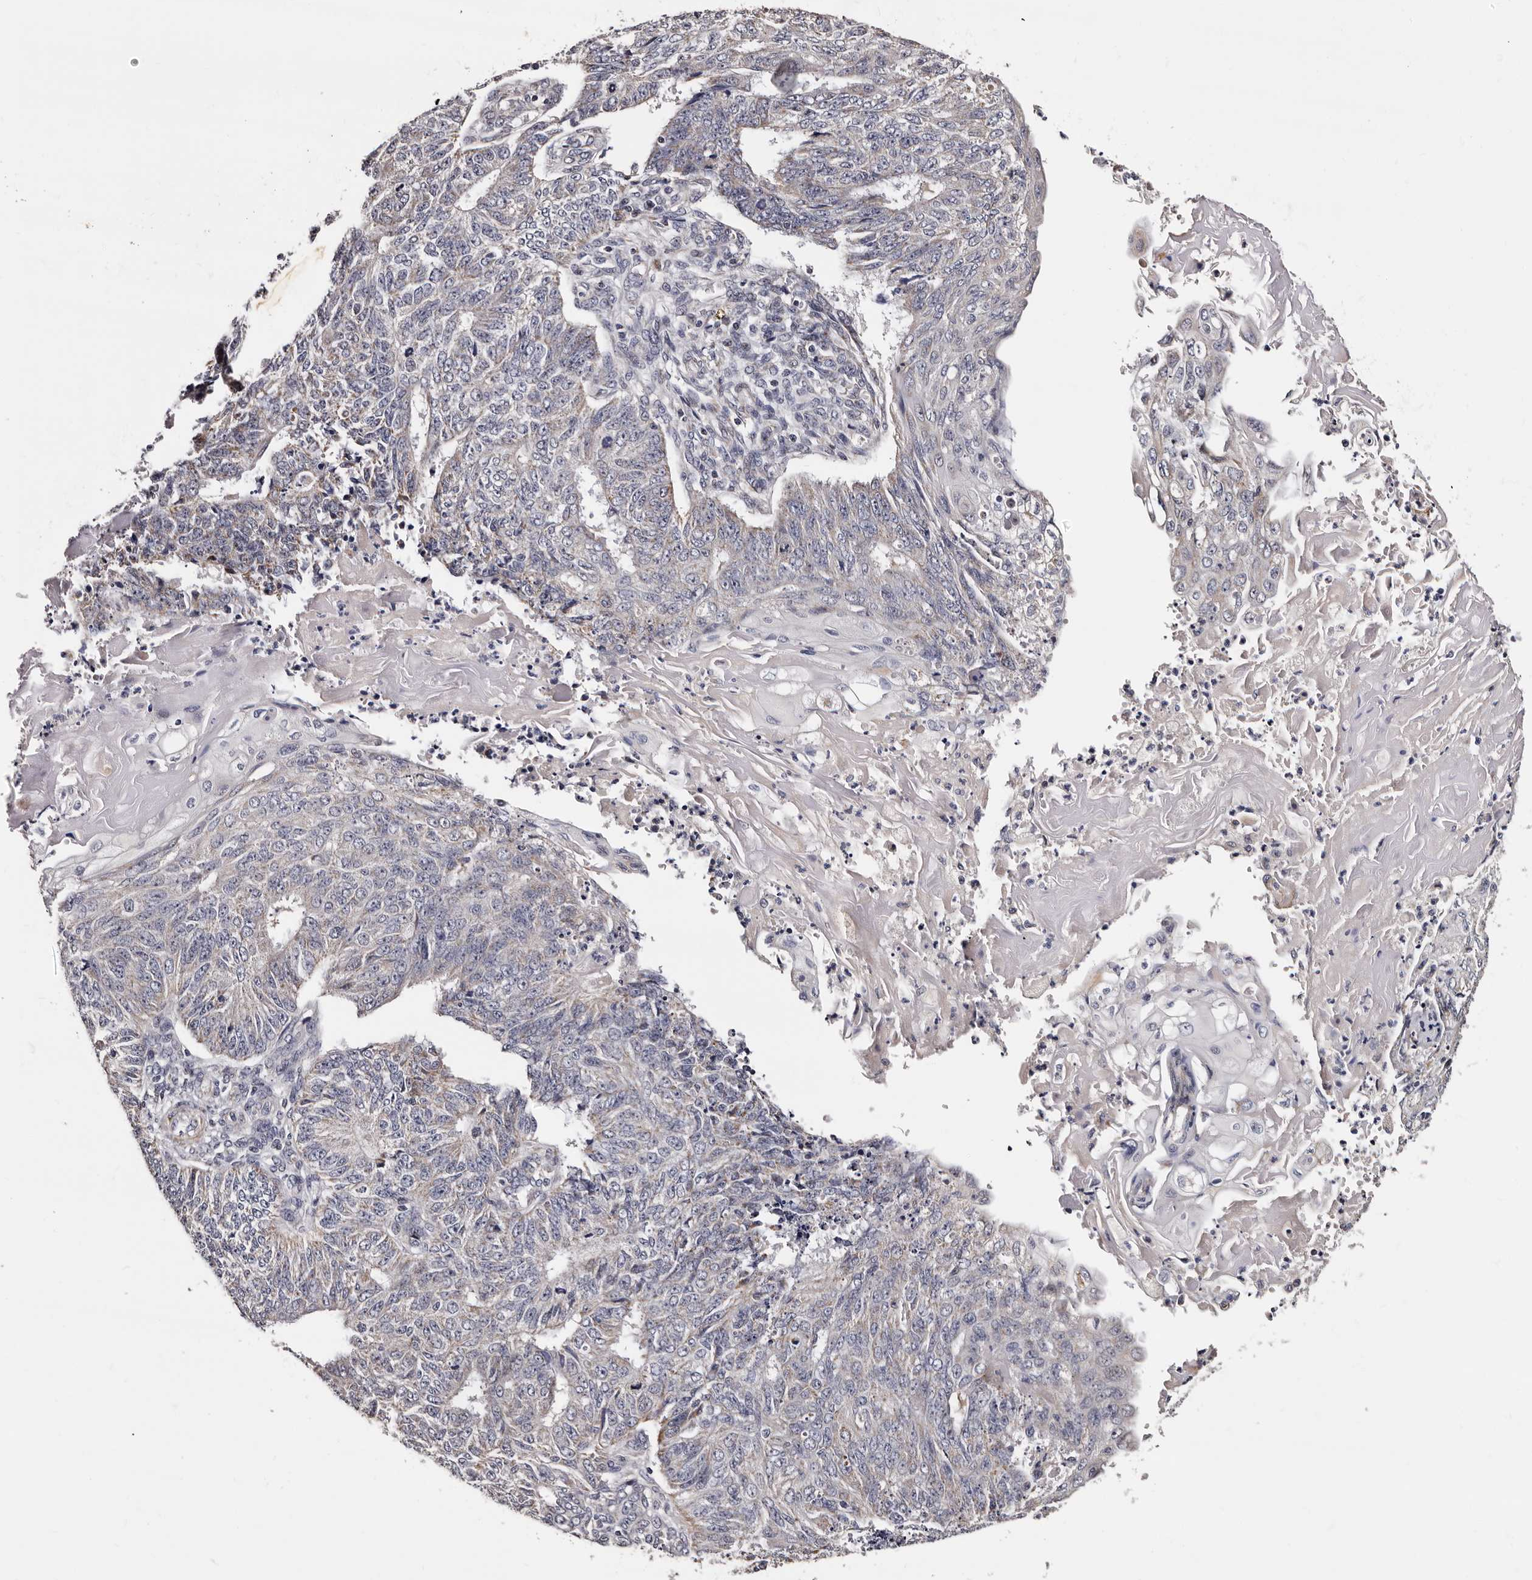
{"staining": {"intensity": "negative", "quantity": "none", "location": "none"}, "tissue": "endometrial cancer", "cell_type": "Tumor cells", "image_type": "cancer", "snomed": [{"axis": "morphology", "description": "Adenocarcinoma, NOS"}, {"axis": "topography", "description": "Endometrium"}], "caption": "The photomicrograph displays no significant staining in tumor cells of adenocarcinoma (endometrial). Nuclei are stained in blue.", "gene": "TAF4B", "patient": {"sex": "female", "age": 32}}